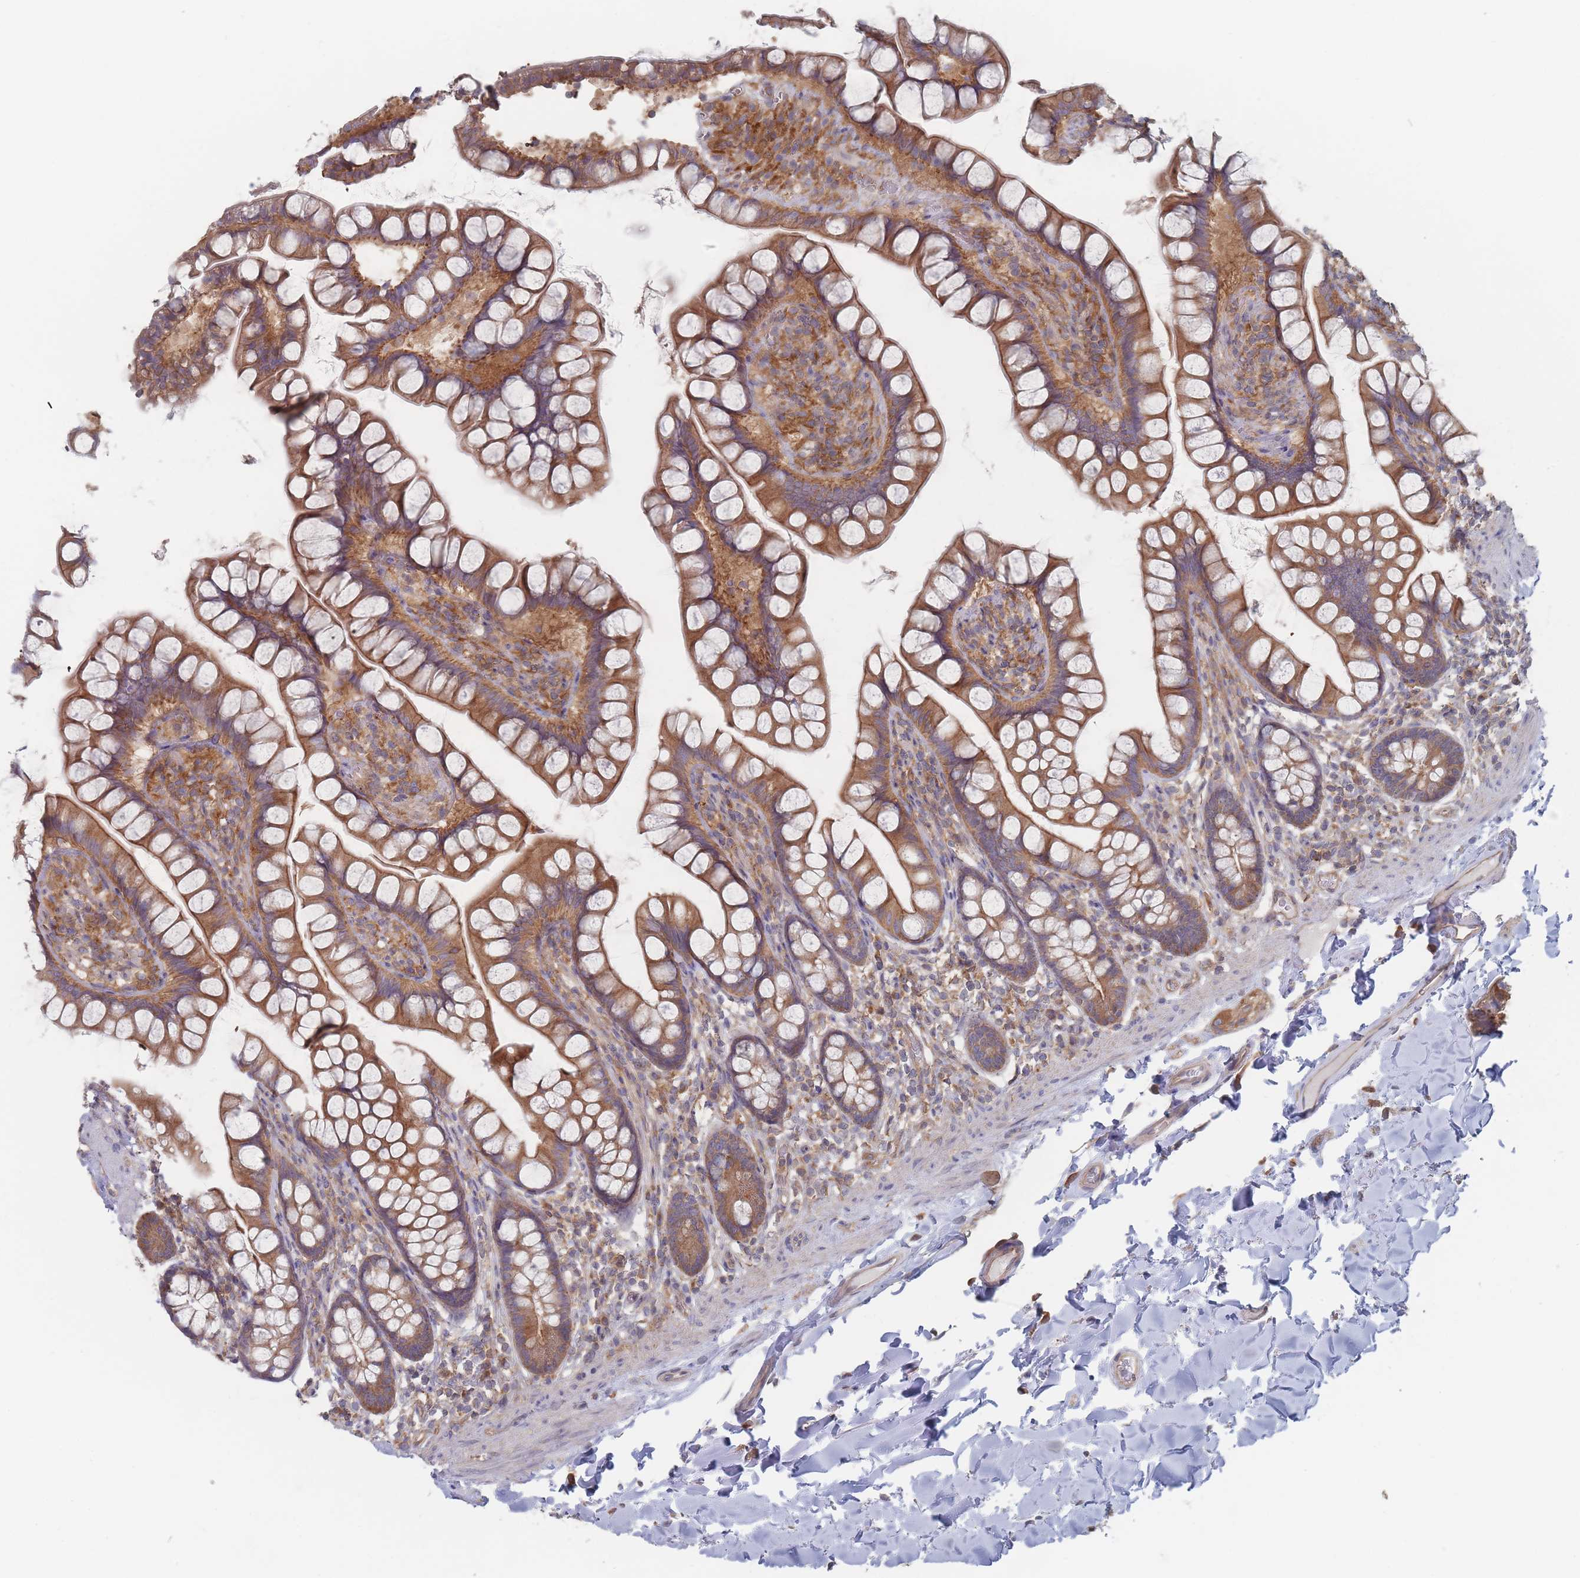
{"staining": {"intensity": "moderate", "quantity": ">75%", "location": "cytoplasmic/membranous"}, "tissue": "small intestine", "cell_type": "Glandular cells", "image_type": "normal", "snomed": [{"axis": "morphology", "description": "Normal tissue, NOS"}, {"axis": "topography", "description": "Small intestine"}], "caption": "Immunohistochemistry image of benign small intestine: human small intestine stained using IHC displays medium levels of moderate protein expression localized specifically in the cytoplasmic/membranous of glandular cells, appearing as a cytoplasmic/membranous brown color.", "gene": "EFCC1", "patient": {"sex": "male", "age": 70}}